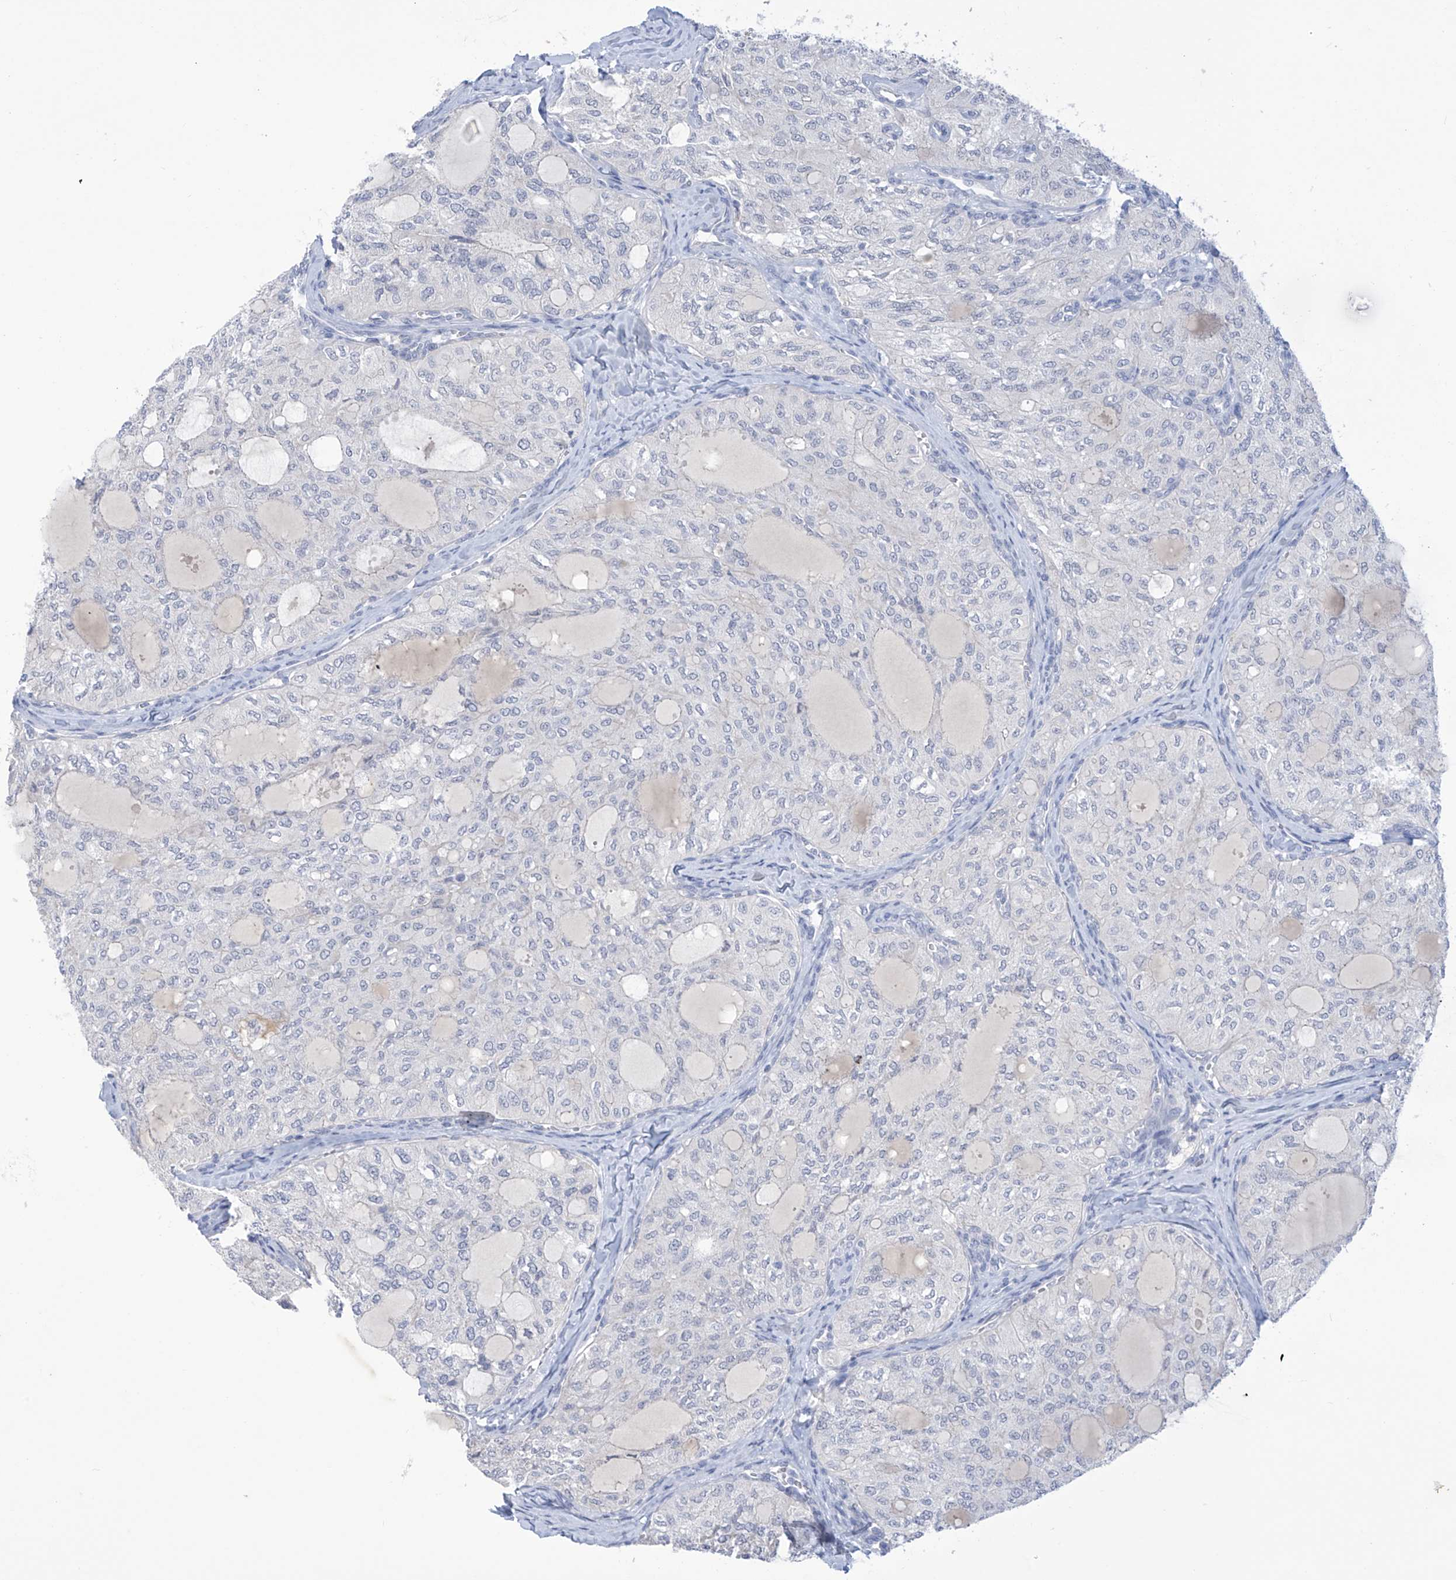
{"staining": {"intensity": "negative", "quantity": "none", "location": "none"}, "tissue": "thyroid cancer", "cell_type": "Tumor cells", "image_type": "cancer", "snomed": [{"axis": "morphology", "description": "Follicular adenoma carcinoma, NOS"}, {"axis": "topography", "description": "Thyroid gland"}], "caption": "The photomicrograph demonstrates no staining of tumor cells in follicular adenoma carcinoma (thyroid).", "gene": "IBA57", "patient": {"sex": "male", "age": 75}}